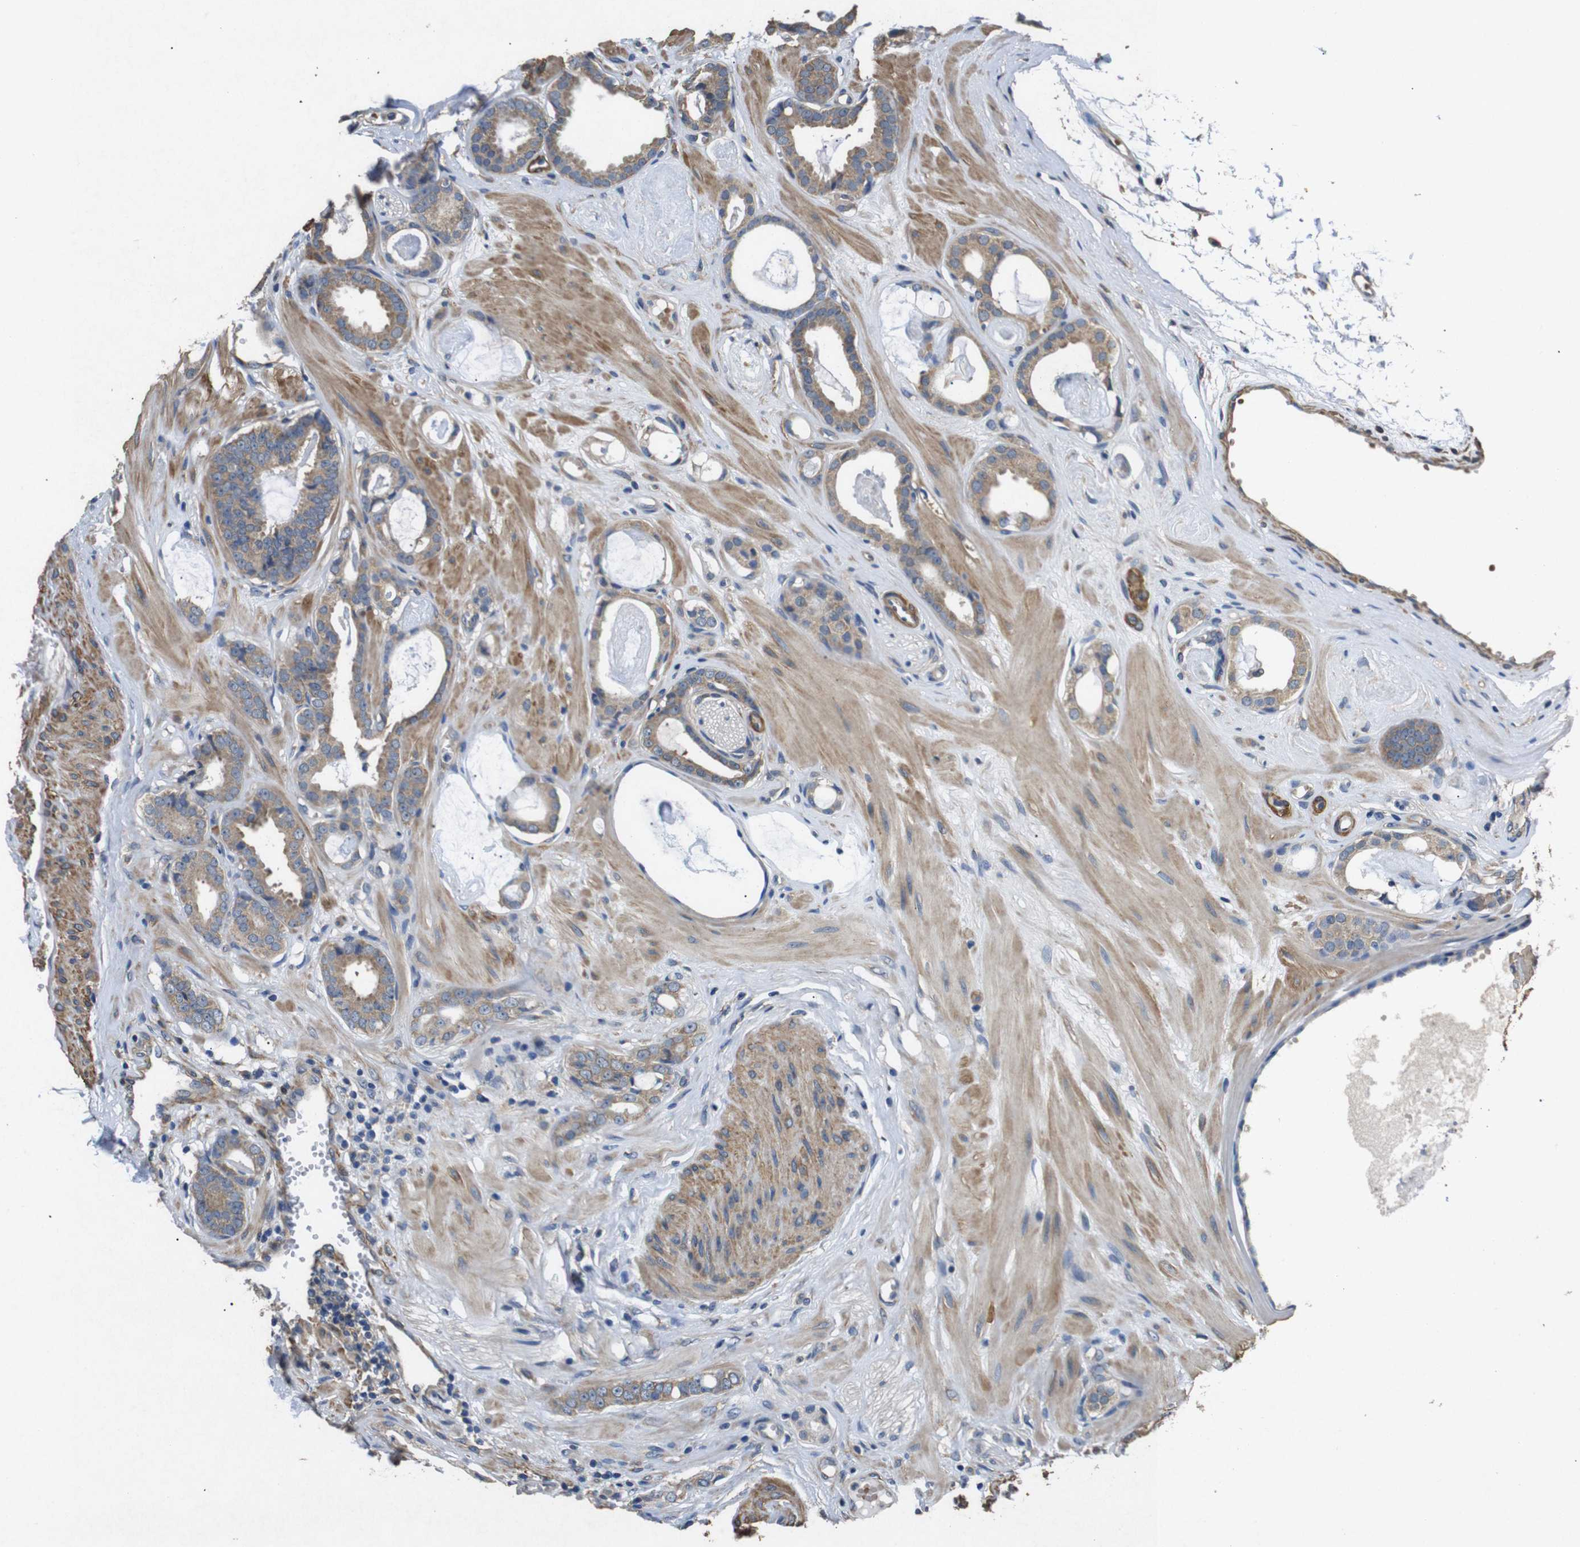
{"staining": {"intensity": "moderate", "quantity": ">75%", "location": "cytoplasmic/membranous"}, "tissue": "prostate cancer", "cell_type": "Tumor cells", "image_type": "cancer", "snomed": [{"axis": "morphology", "description": "Adenocarcinoma, Low grade"}, {"axis": "topography", "description": "Prostate"}], "caption": "A medium amount of moderate cytoplasmic/membranous positivity is appreciated in about >75% of tumor cells in low-grade adenocarcinoma (prostate) tissue.", "gene": "BNIP3", "patient": {"sex": "male", "age": 53}}